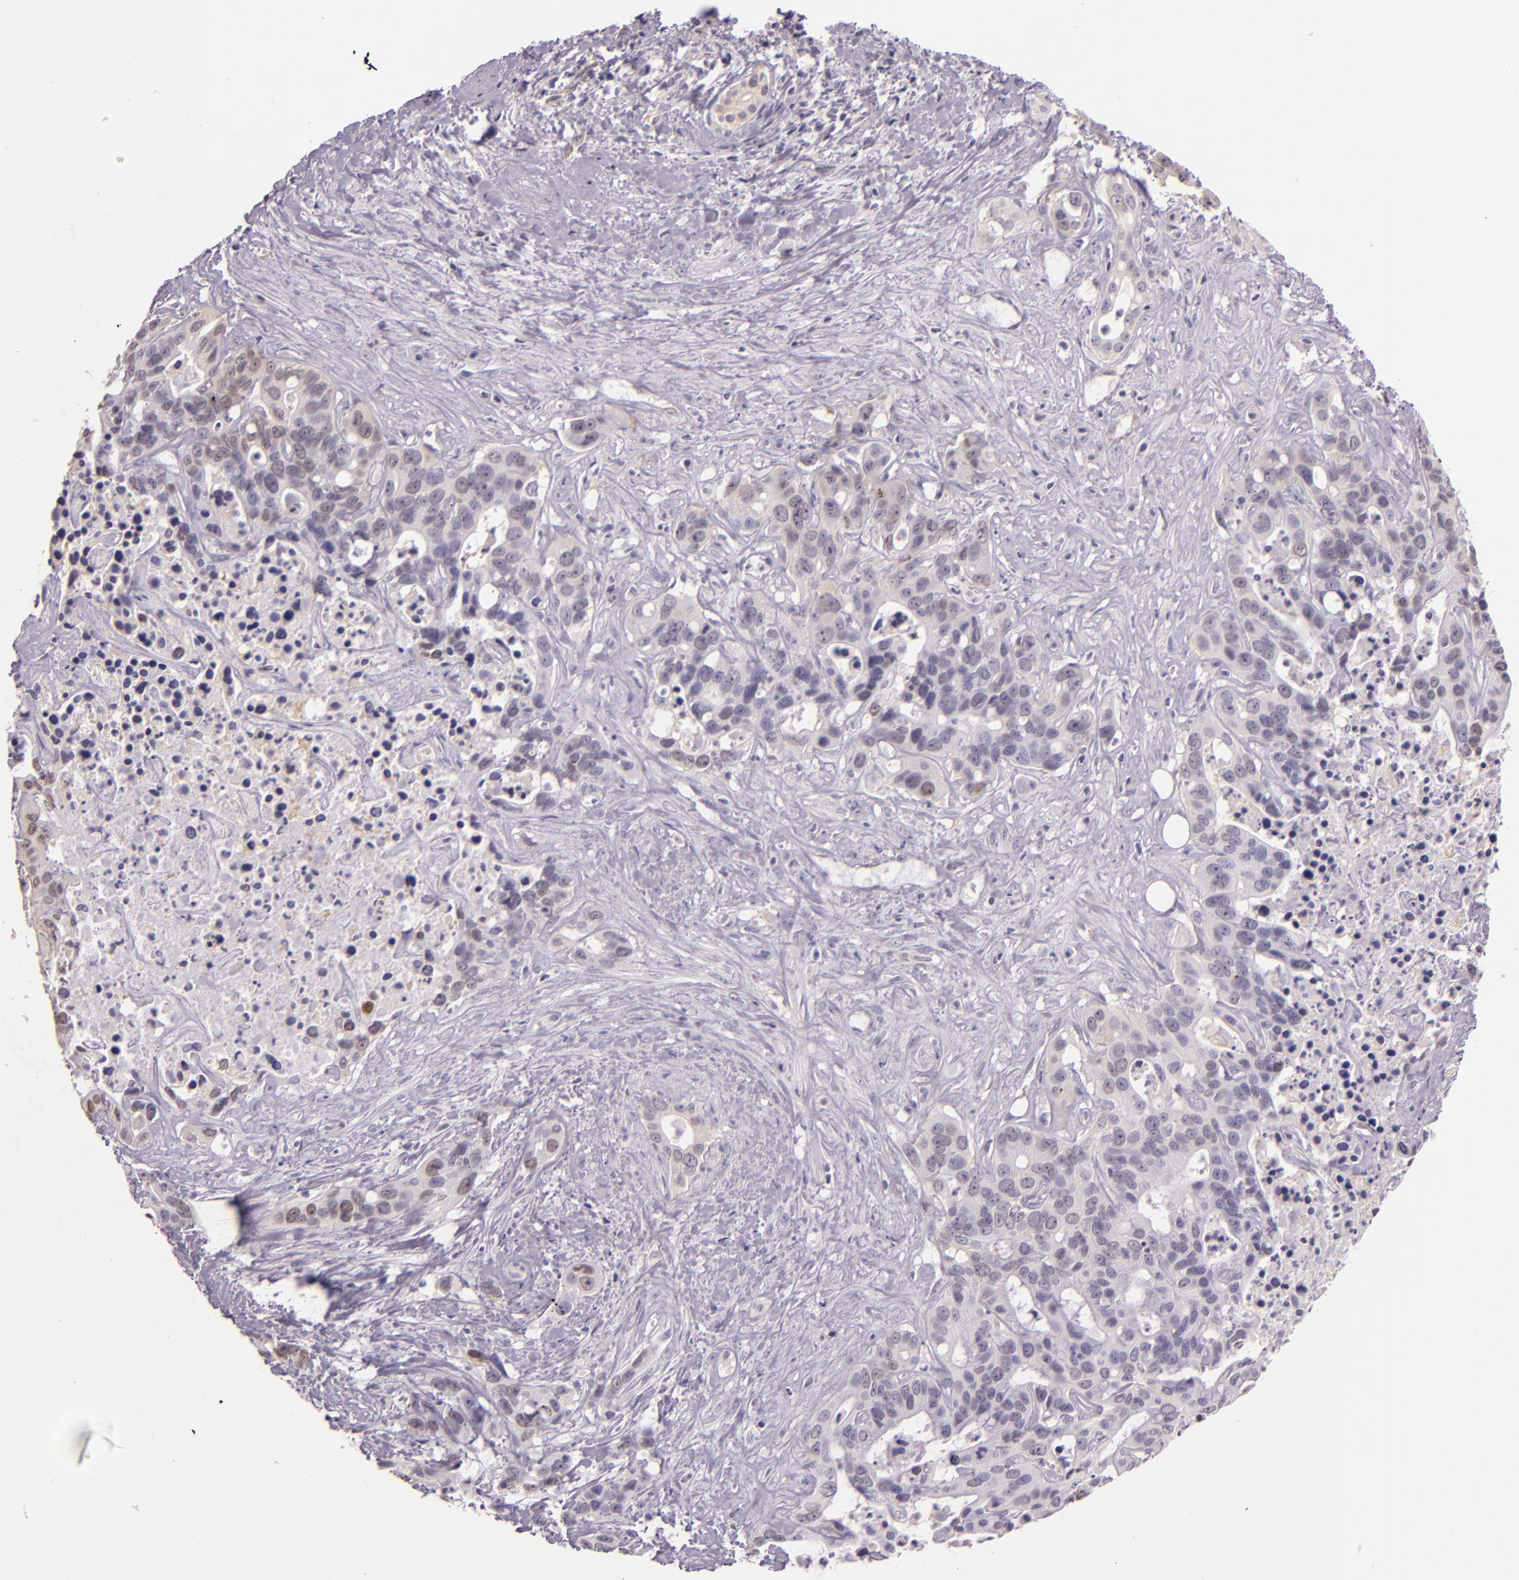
{"staining": {"intensity": "weak", "quantity": "<25%", "location": "cytoplasmic/membranous,nuclear"}, "tissue": "liver cancer", "cell_type": "Tumor cells", "image_type": "cancer", "snomed": [{"axis": "morphology", "description": "Cholangiocarcinoma"}, {"axis": "topography", "description": "Liver"}], "caption": "IHC histopathology image of neoplastic tissue: human liver cancer (cholangiocarcinoma) stained with DAB demonstrates no significant protein expression in tumor cells.", "gene": "HSPA8", "patient": {"sex": "female", "age": 65}}